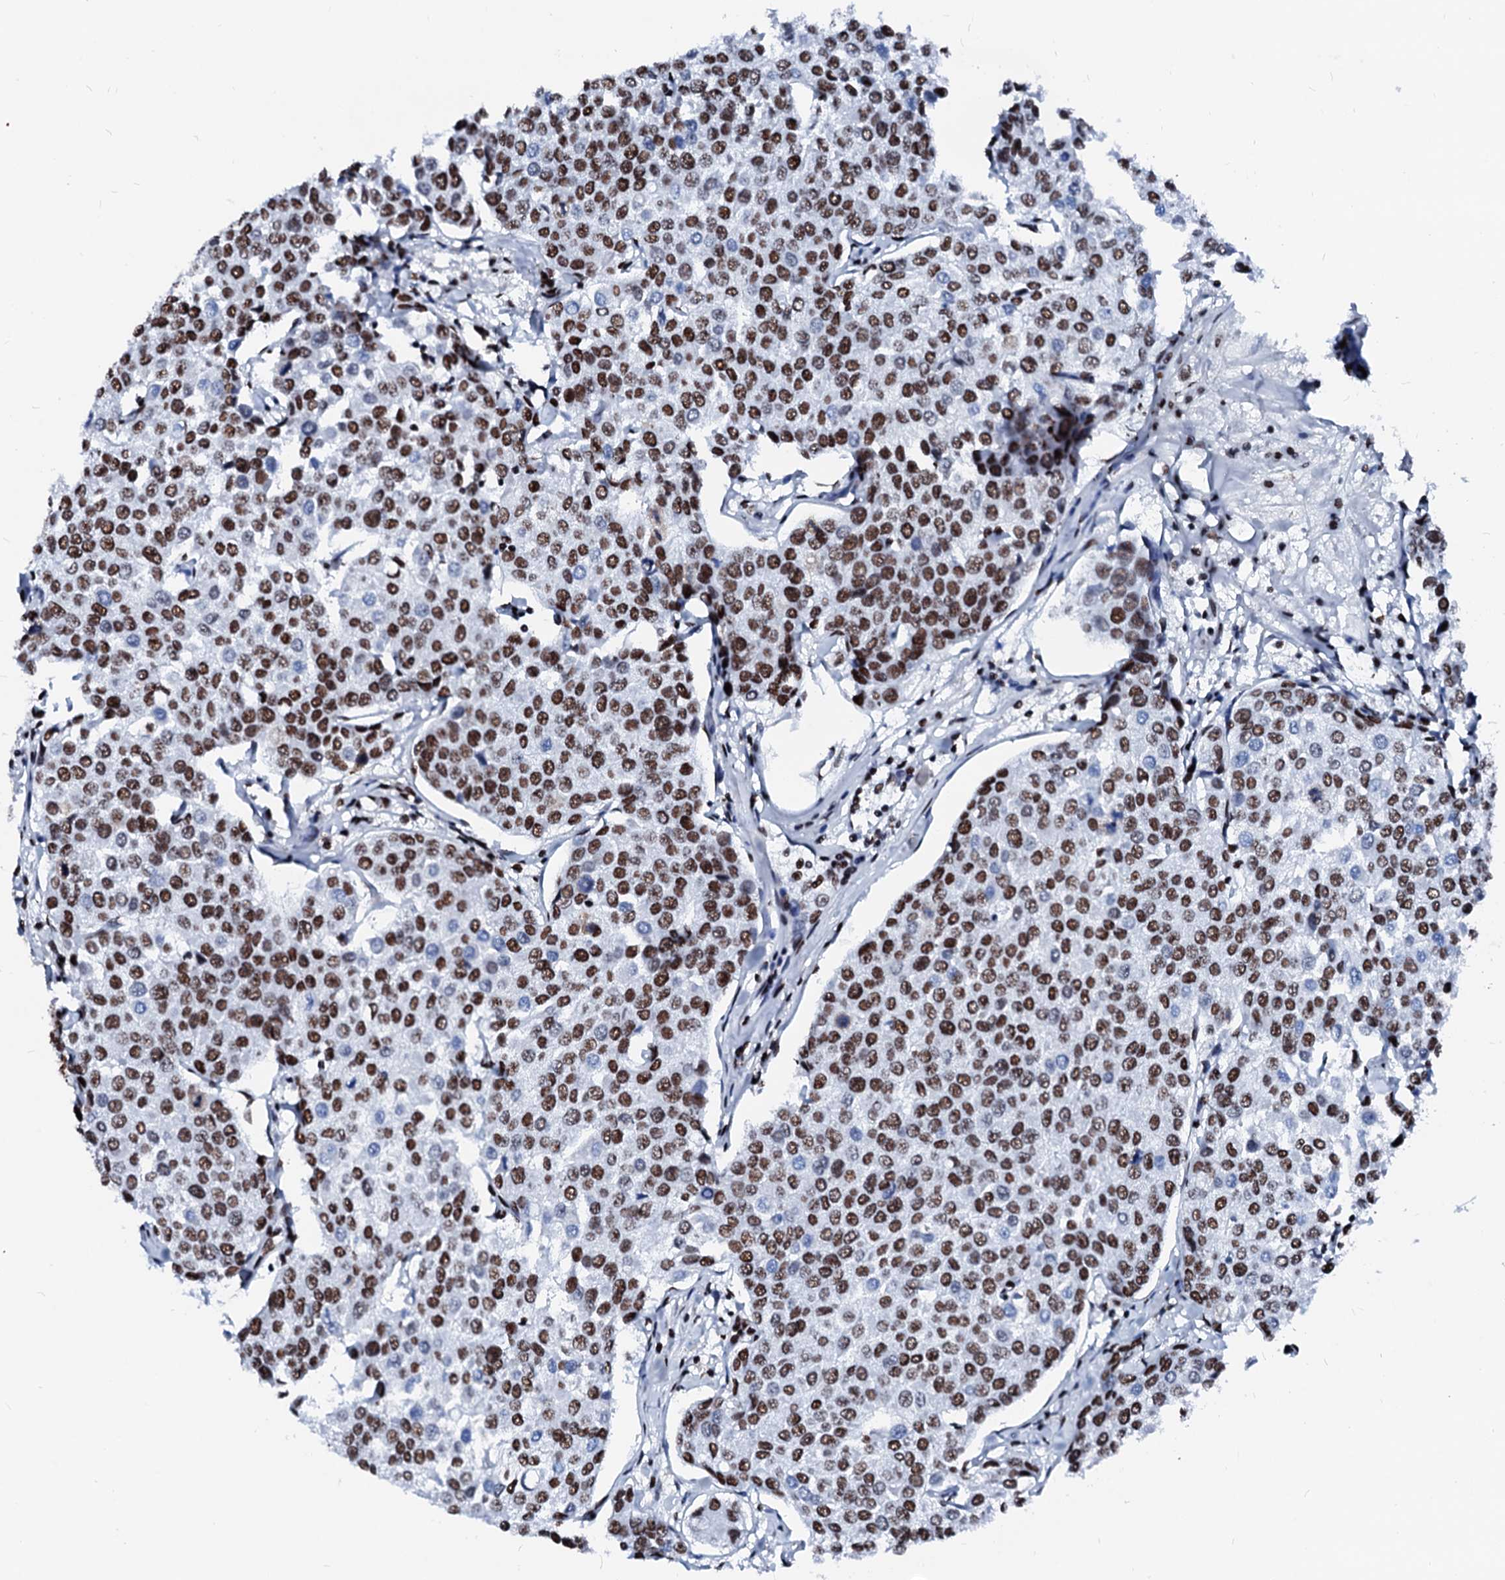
{"staining": {"intensity": "strong", "quantity": ">75%", "location": "nuclear"}, "tissue": "breast cancer", "cell_type": "Tumor cells", "image_type": "cancer", "snomed": [{"axis": "morphology", "description": "Duct carcinoma"}, {"axis": "topography", "description": "Breast"}], "caption": "Protein staining by immunohistochemistry shows strong nuclear staining in approximately >75% of tumor cells in breast cancer (intraductal carcinoma).", "gene": "RALY", "patient": {"sex": "female", "age": 55}}